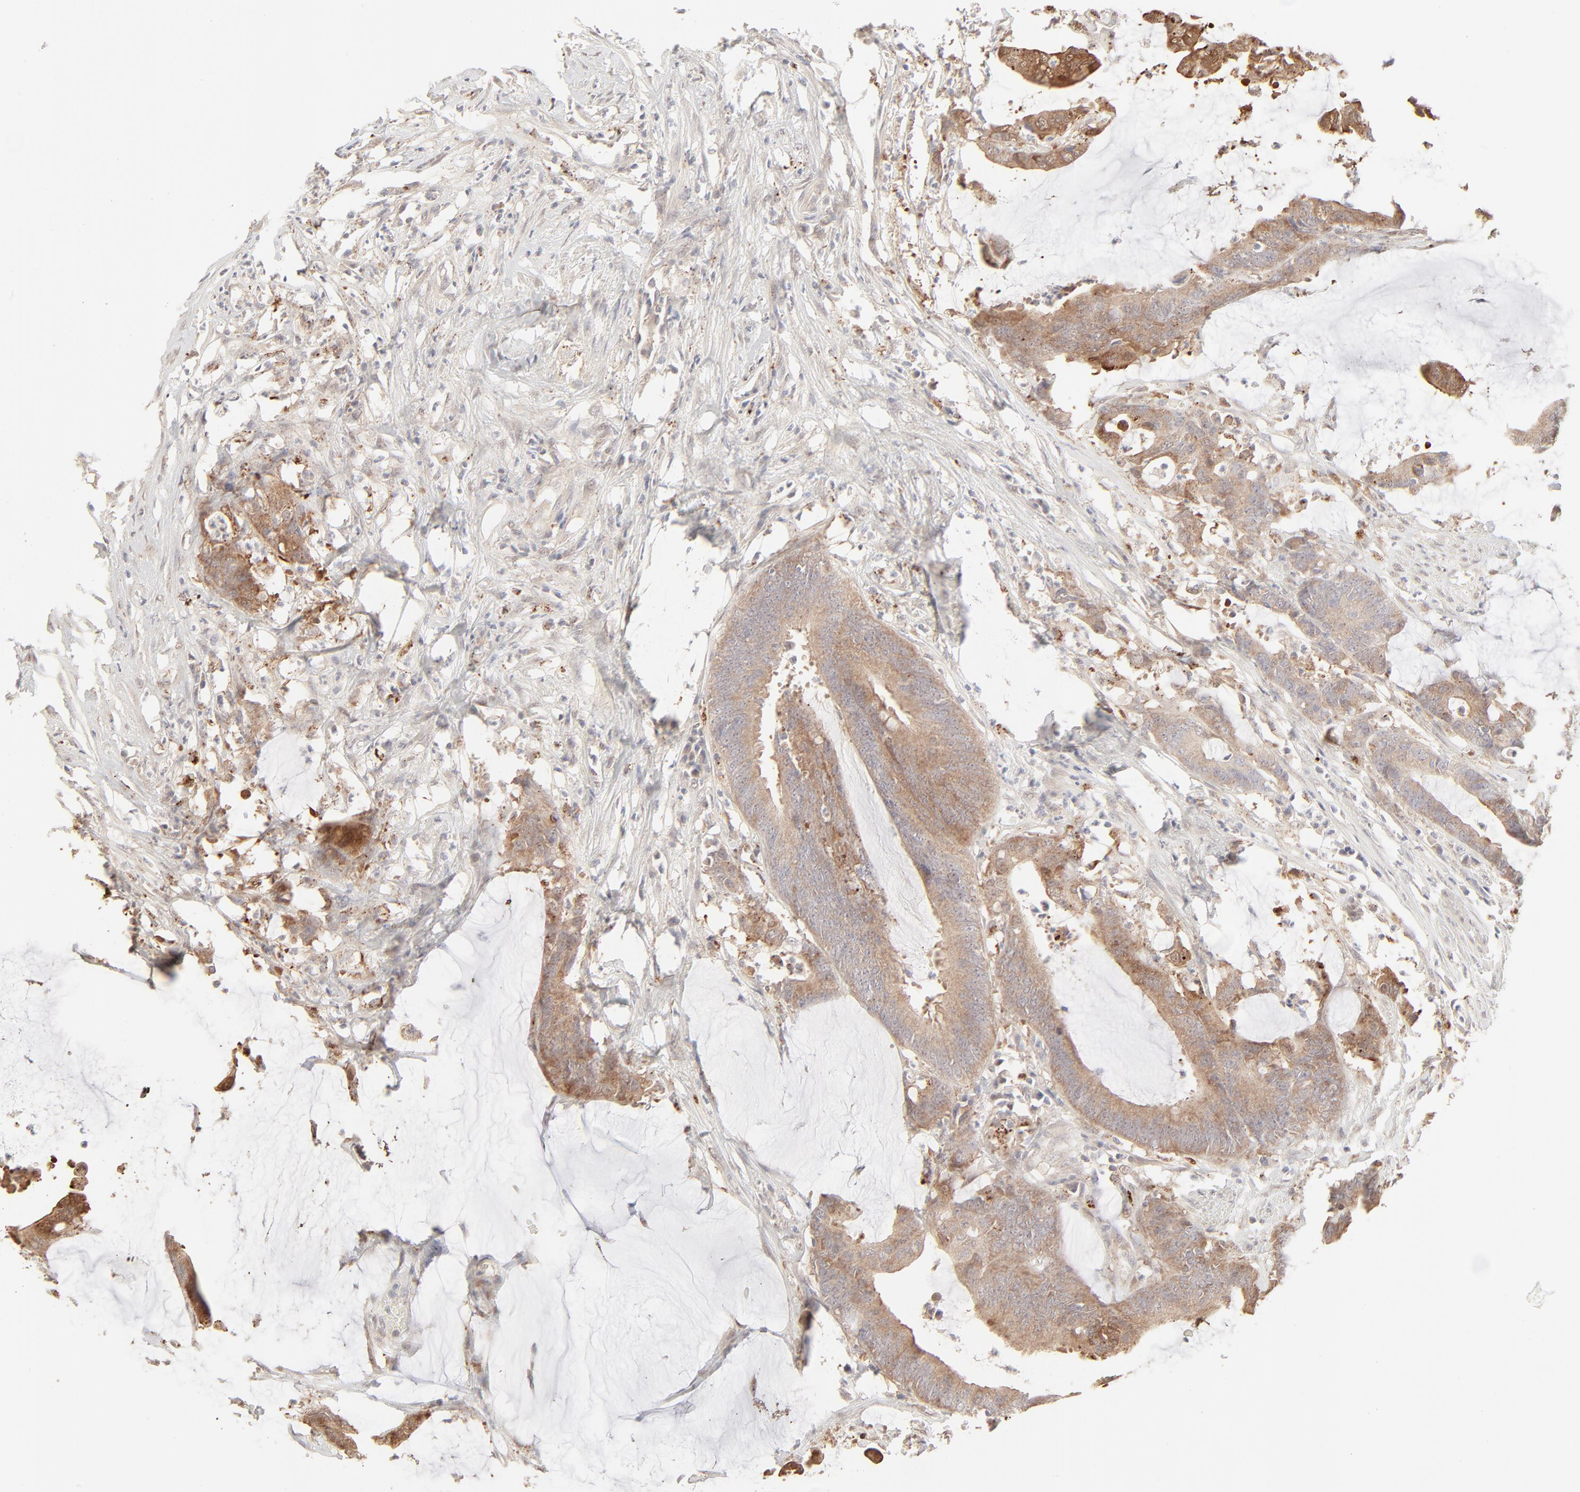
{"staining": {"intensity": "moderate", "quantity": ">75%", "location": "cytoplasmic/membranous"}, "tissue": "colorectal cancer", "cell_type": "Tumor cells", "image_type": "cancer", "snomed": [{"axis": "morphology", "description": "Adenocarcinoma, NOS"}, {"axis": "topography", "description": "Rectum"}], "caption": "Adenocarcinoma (colorectal) stained for a protein (brown) demonstrates moderate cytoplasmic/membranous positive positivity in about >75% of tumor cells.", "gene": "LGALS2", "patient": {"sex": "female", "age": 66}}